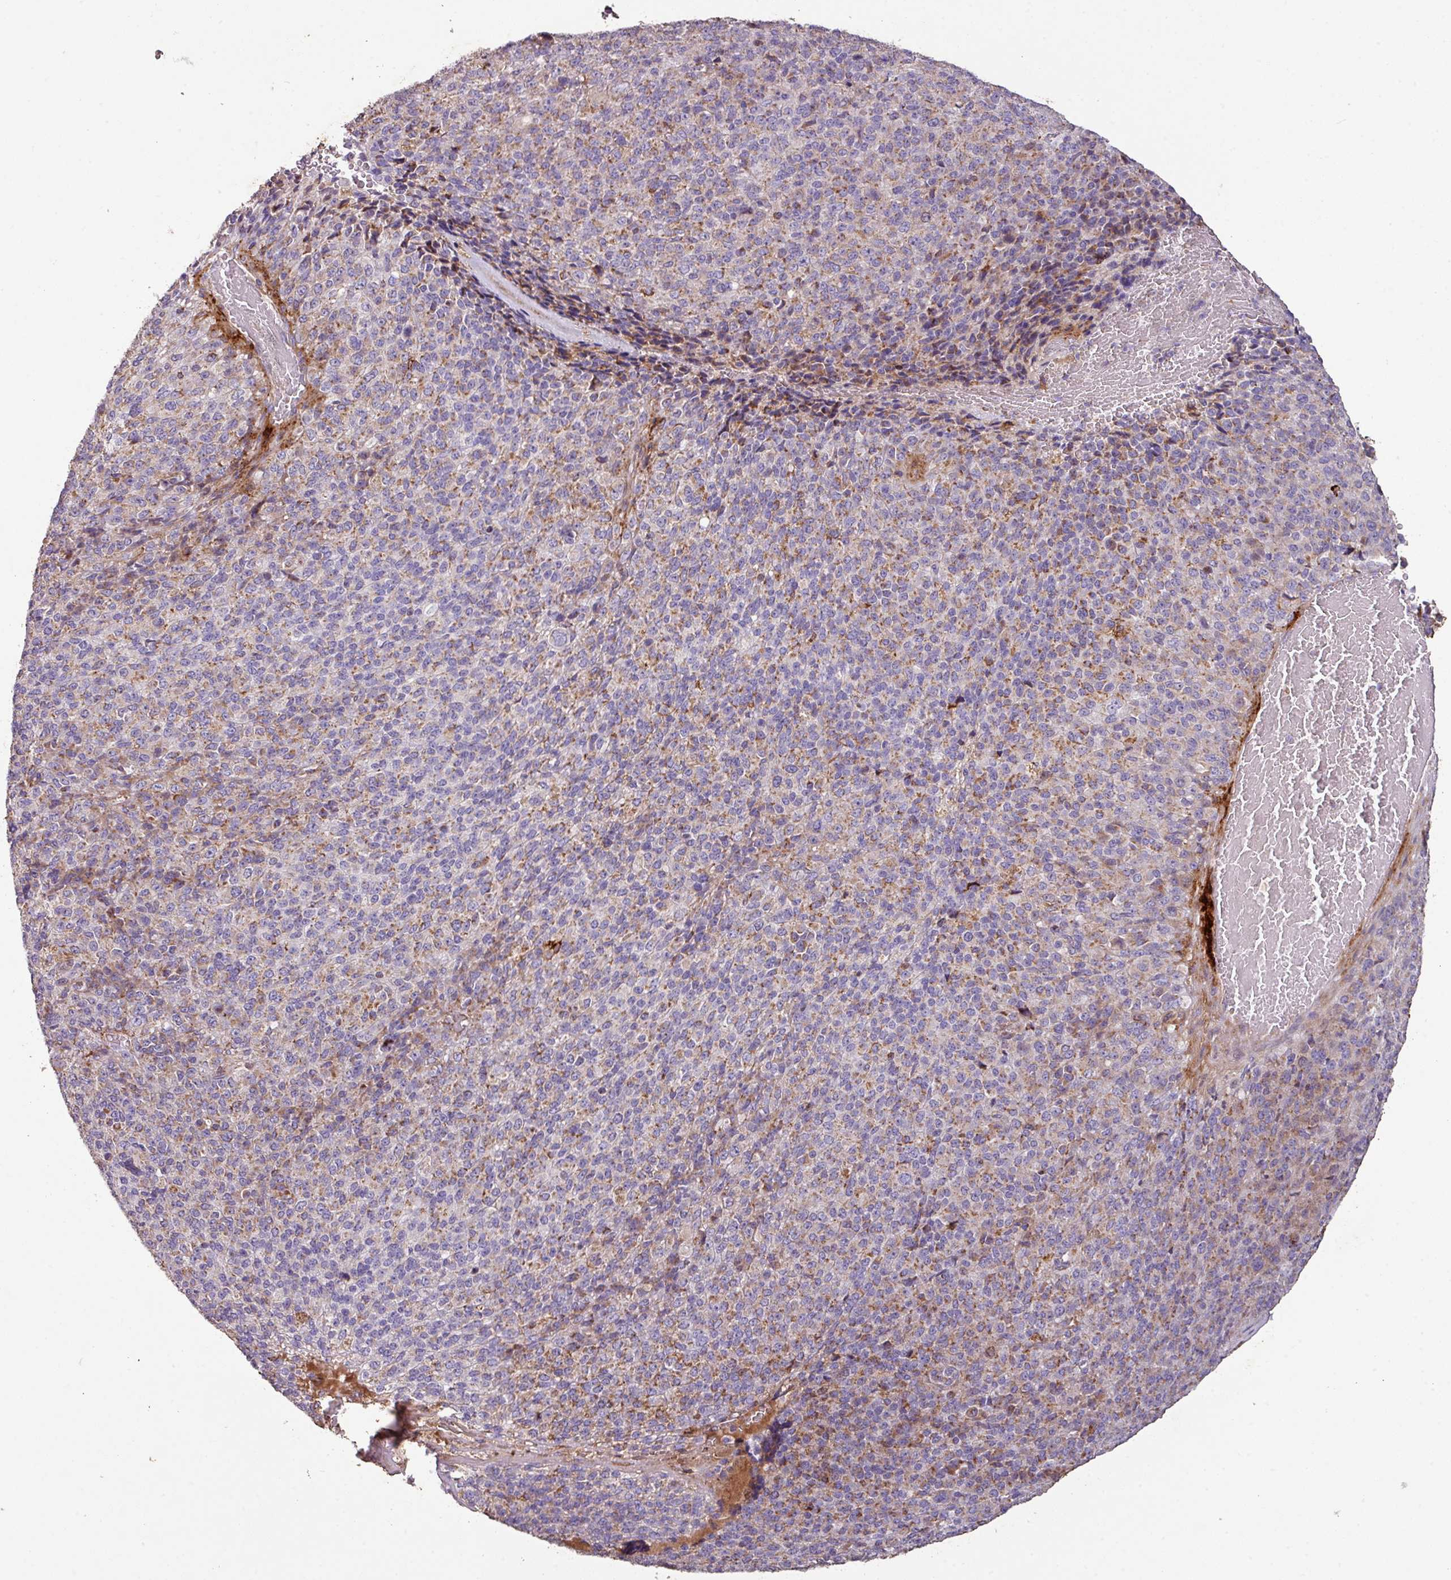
{"staining": {"intensity": "moderate", "quantity": "25%-75%", "location": "cytoplasmic/membranous"}, "tissue": "melanoma", "cell_type": "Tumor cells", "image_type": "cancer", "snomed": [{"axis": "morphology", "description": "Malignant melanoma, Metastatic site"}, {"axis": "topography", "description": "Brain"}], "caption": "A histopathology image of human melanoma stained for a protein shows moderate cytoplasmic/membranous brown staining in tumor cells.", "gene": "SQOR", "patient": {"sex": "female", "age": 56}}